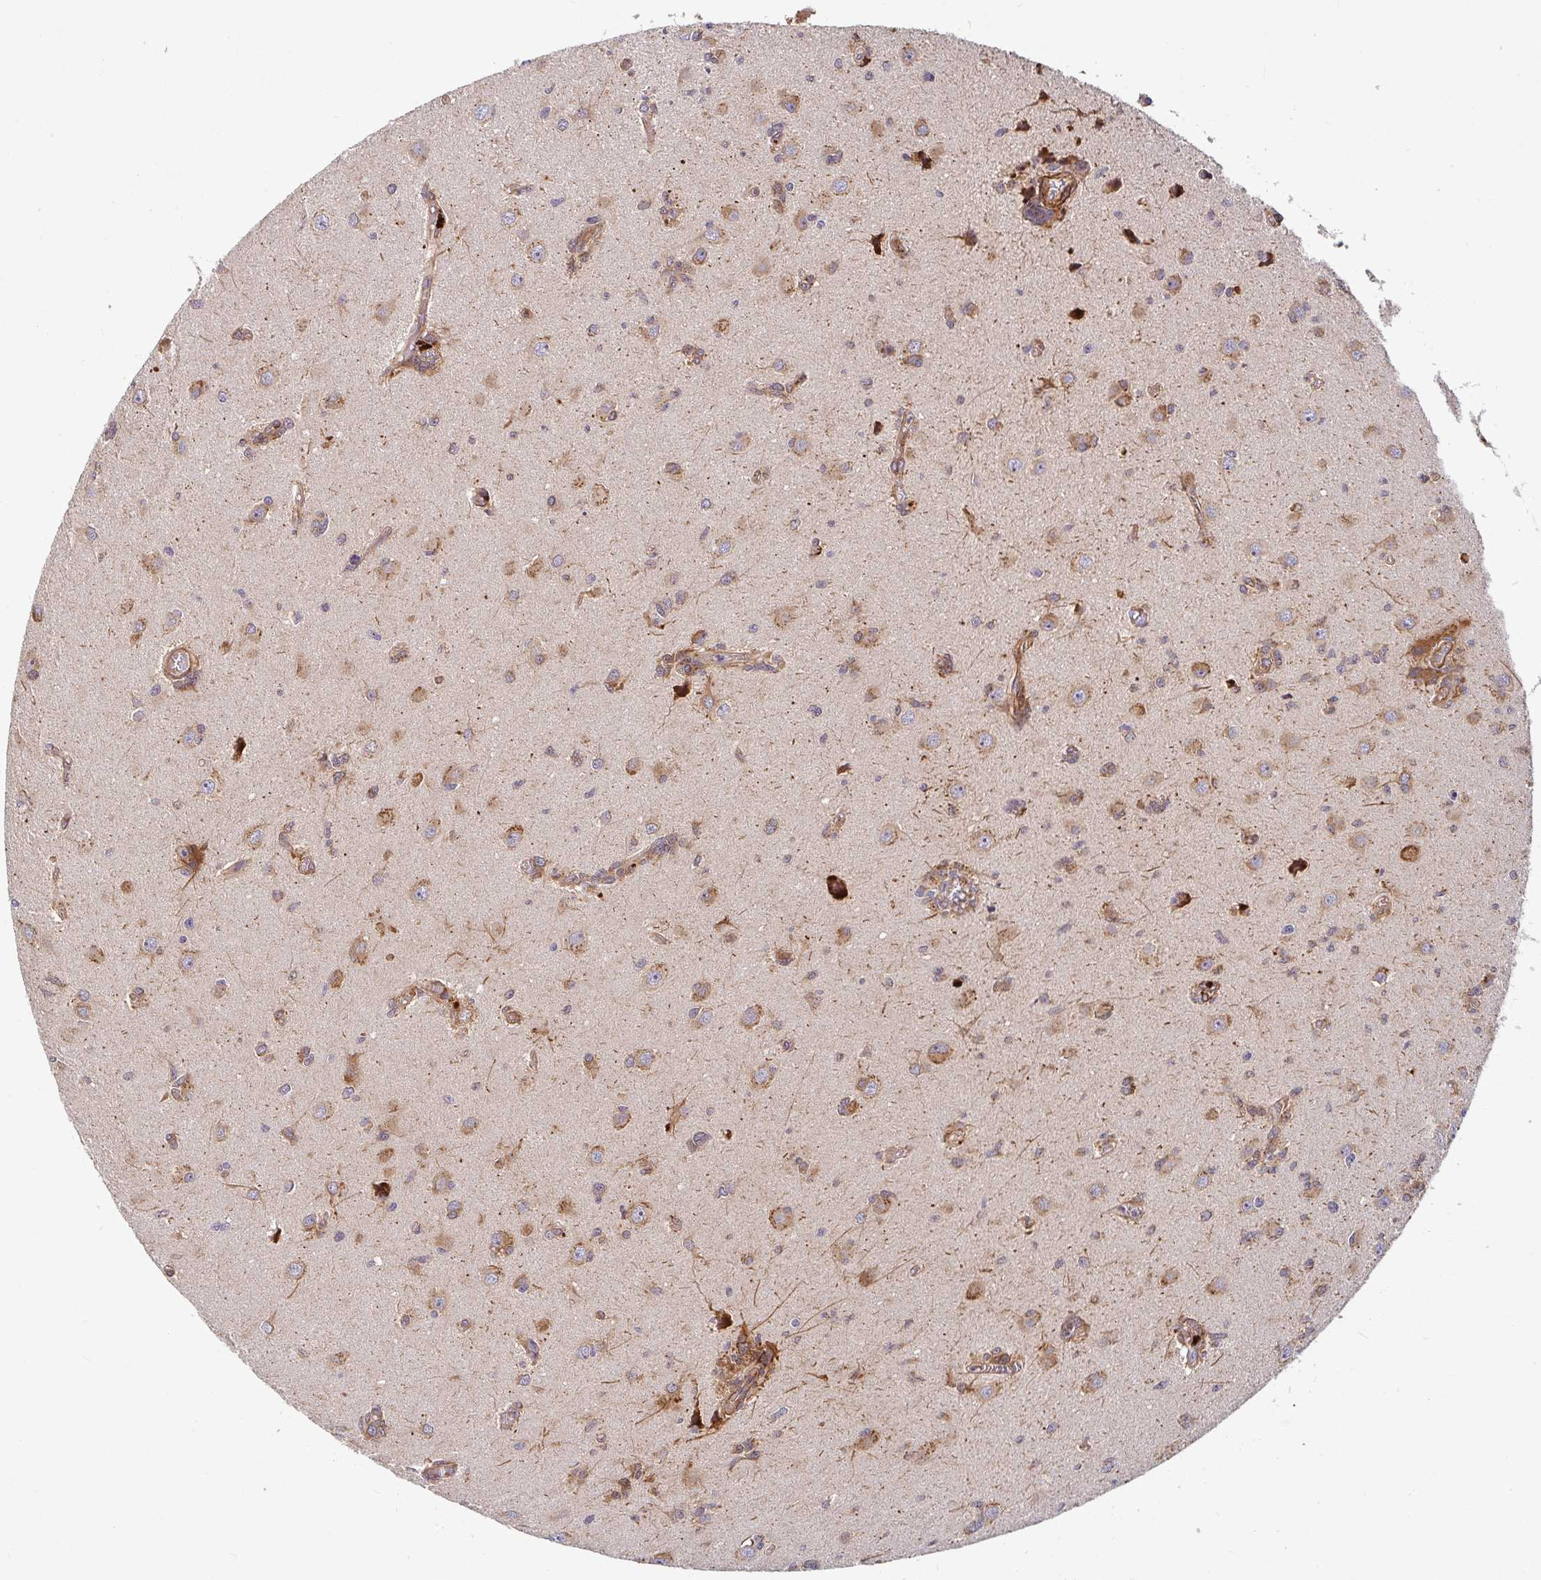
{"staining": {"intensity": "moderate", "quantity": ">75%", "location": "cytoplasmic/membranous"}, "tissue": "glioma", "cell_type": "Tumor cells", "image_type": "cancer", "snomed": [{"axis": "morphology", "description": "Glioma, malignant, High grade"}, {"axis": "topography", "description": "Brain"}], "caption": "High-magnification brightfield microscopy of glioma stained with DAB (3,3'-diaminobenzidine) (brown) and counterstained with hematoxylin (blue). tumor cells exhibit moderate cytoplasmic/membranous expression is identified in about>75% of cells.", "gene": "BTF3", "patient": {"sex": "male", "age": 67}}